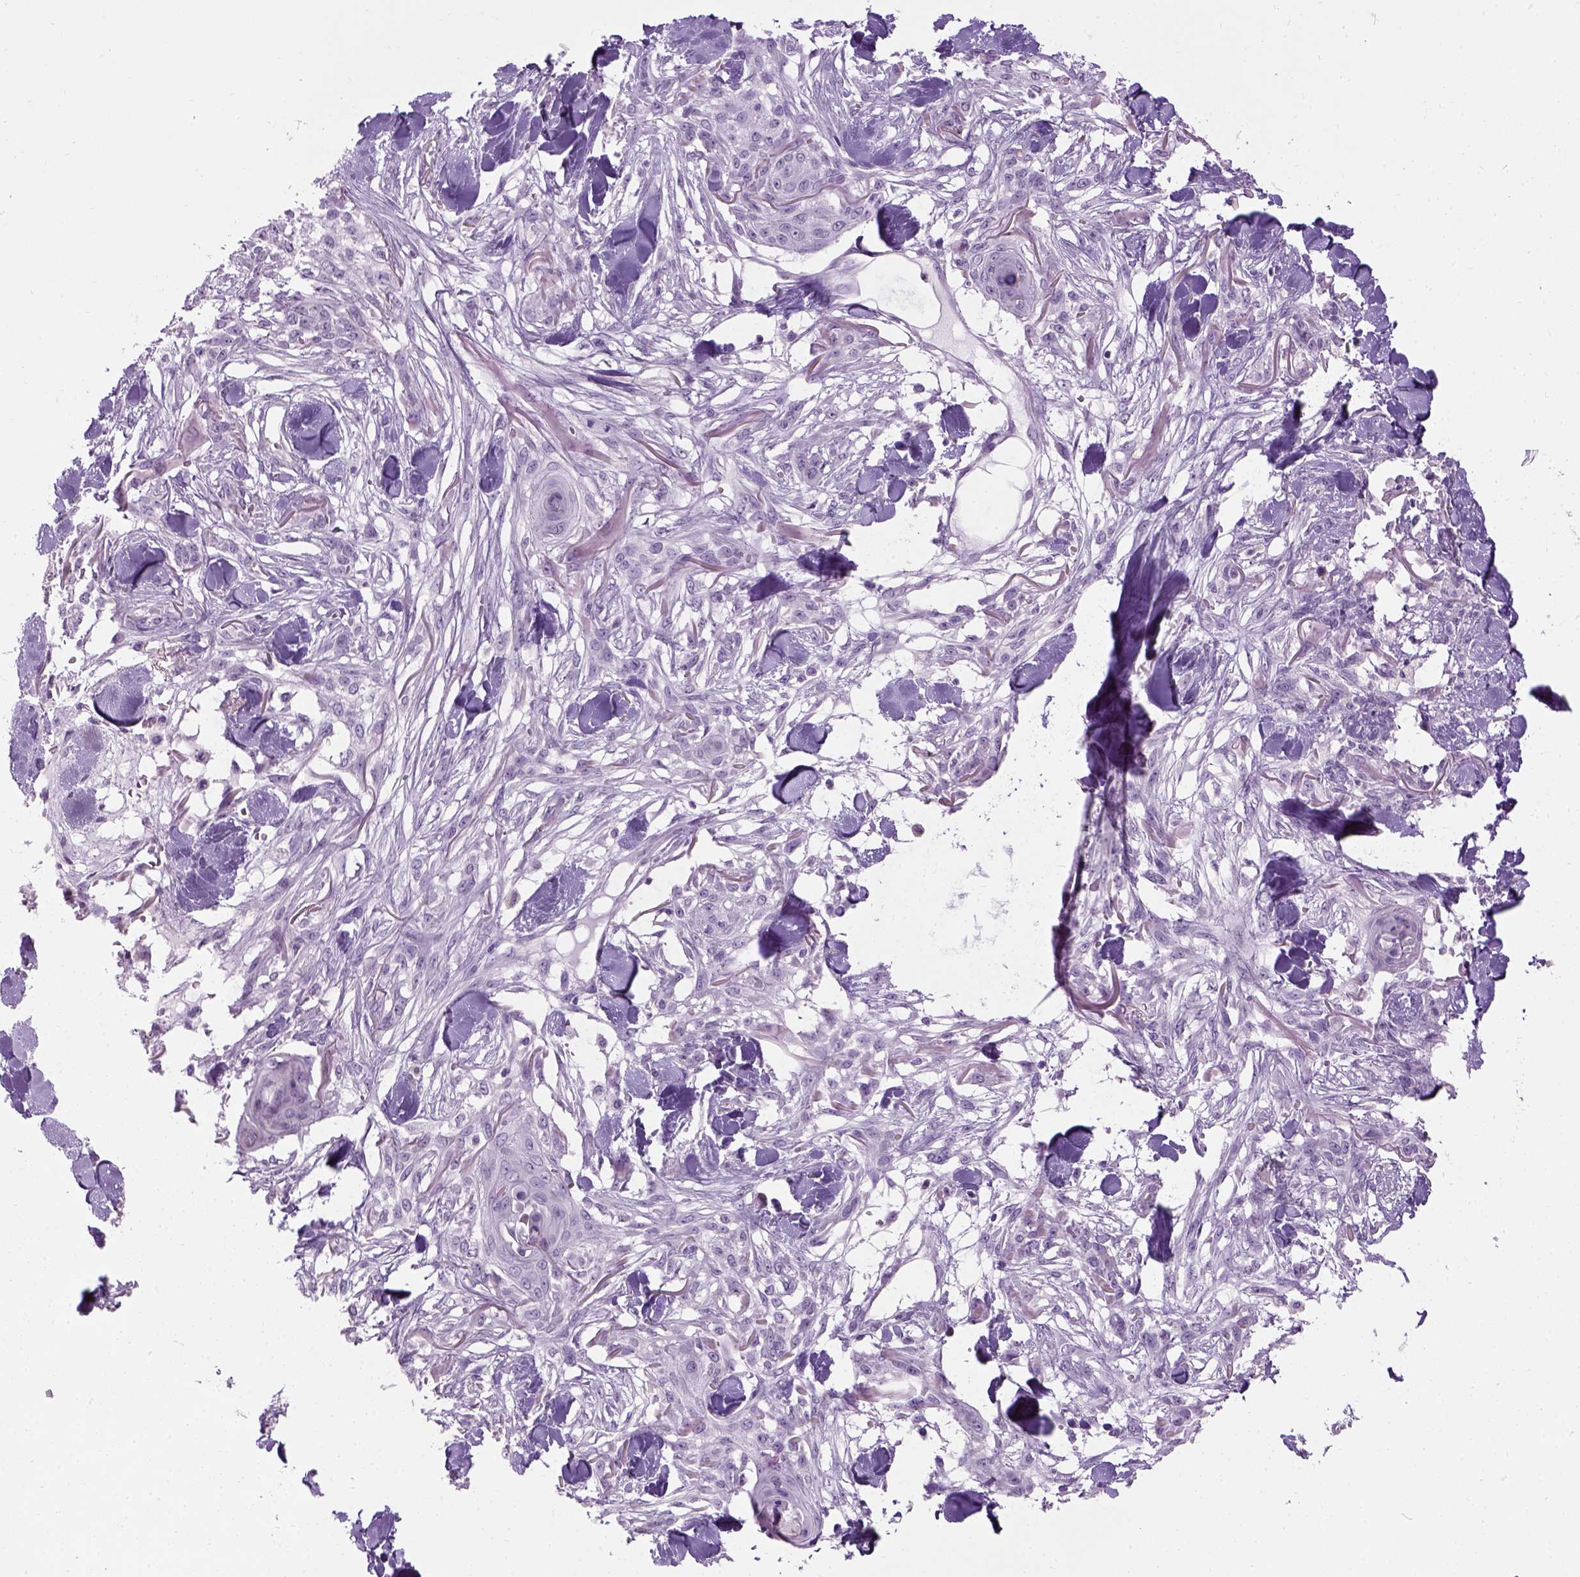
{"staining": {"intensity": "negative", "quantity": "none", "location": "none"}, "tissue": "skin cancer", "cell_type": "Tumor cells", "image_type": "cancer", "snomed": [{"axis": "morphology", "description": "Squamous cell carcinoma, NOS"}, {"axis": "topography", "description": "Skin"}], "caption": "The photomicrograph shows no significant staining in tumor cells of skin cancer. (Stains: DAB (3,3'-diaminobenzidine) immunohistochemistry with hematoxylin counter stain, Microscopy: brightfield microscopy at high magnification).", "gene": "GABRB2", "patient": {"sex": "female", "age": 59}}